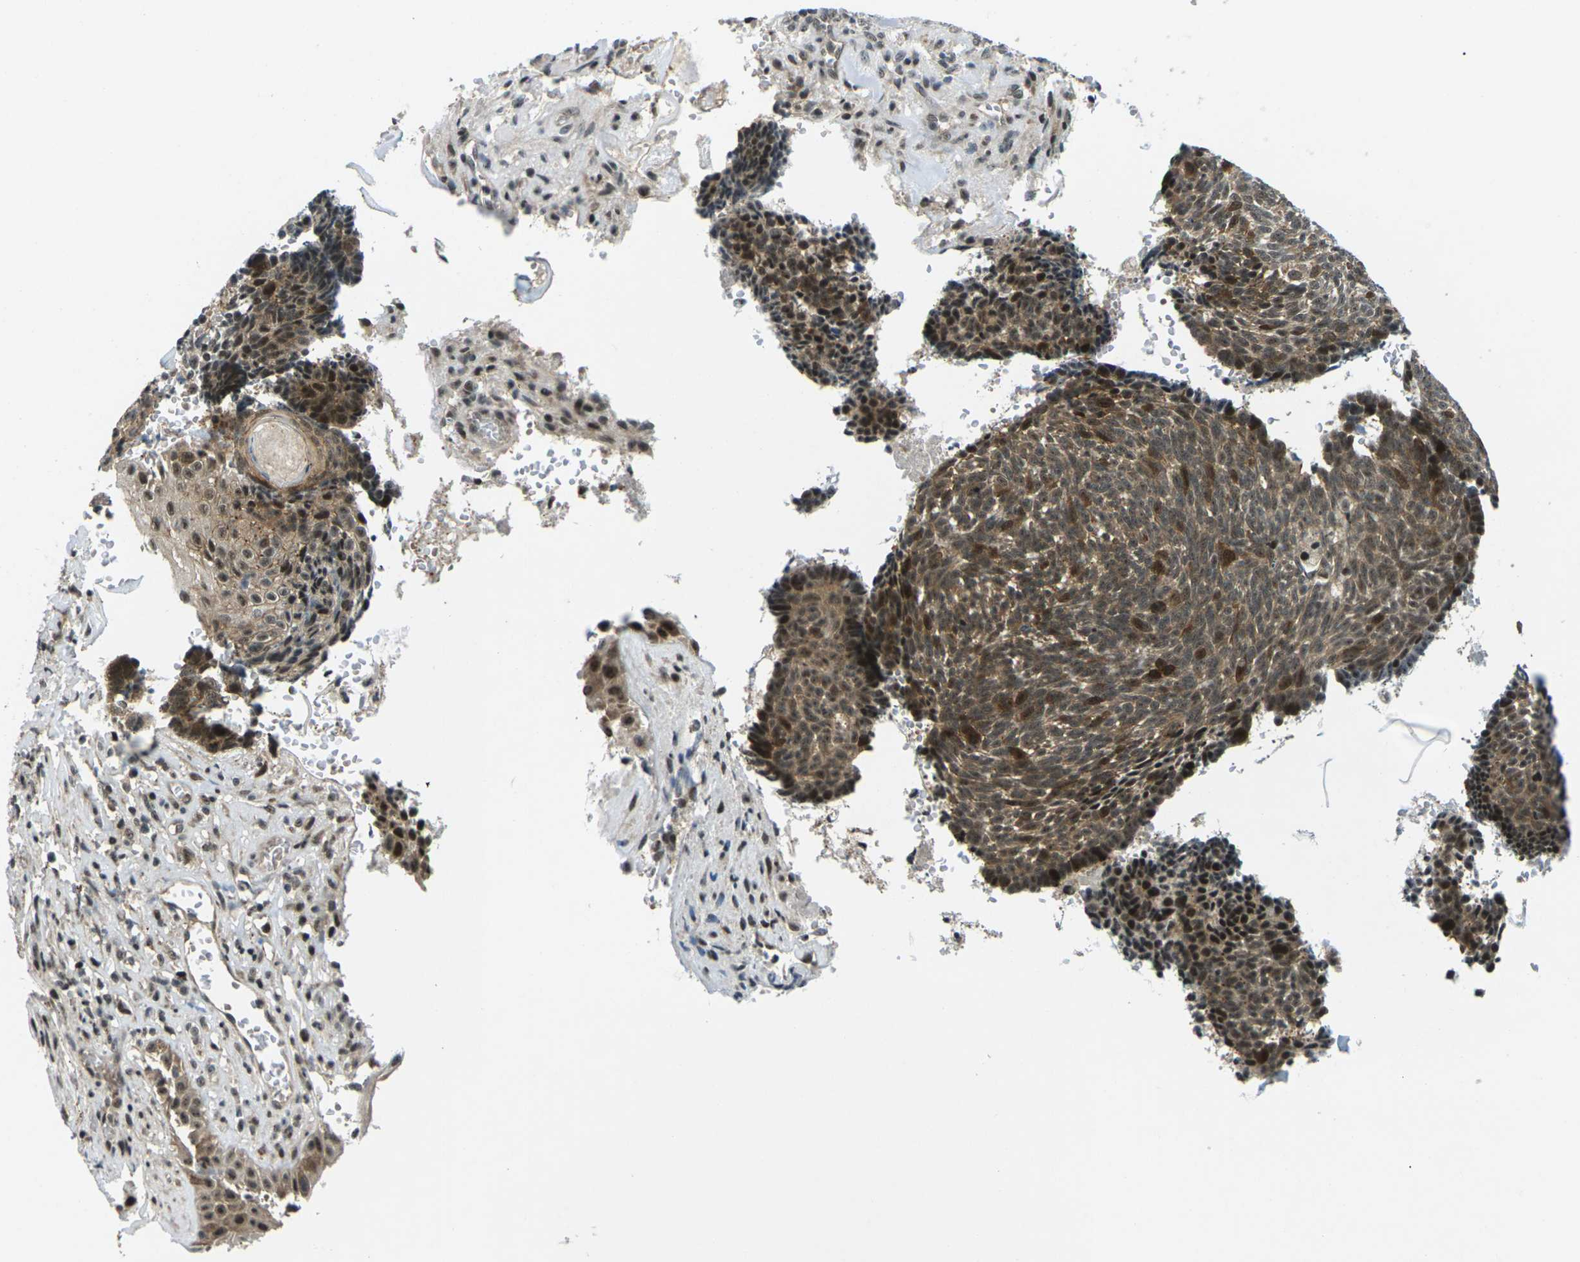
{"staining": {"intensity": "moderate", "quantity": ">75%", "location": "cytoplasmic/membranous,nuclear"}, "tissue": "skin cancer", "cell_type": "Tumor cells", "image_type": "cancer", "snomed": [{"axis": "morphology", "description": "Basal cell carcinoma"}, {"axis": "topography", "description": "Skin"}], "caption": "The histopathology image demonstrates a brown stain indicating the presence of a protein in the cytoplasmic/membranous and nuclear of tumor cells in skin cancer. Using DAB (3,3'-diaminobenzidine) (brown) and hematoxylin (blue) stains, captured at high magnification using brightfield microscopy.", "gene": "UBE2S", "patient": {"sex": "male", "age": 84}}